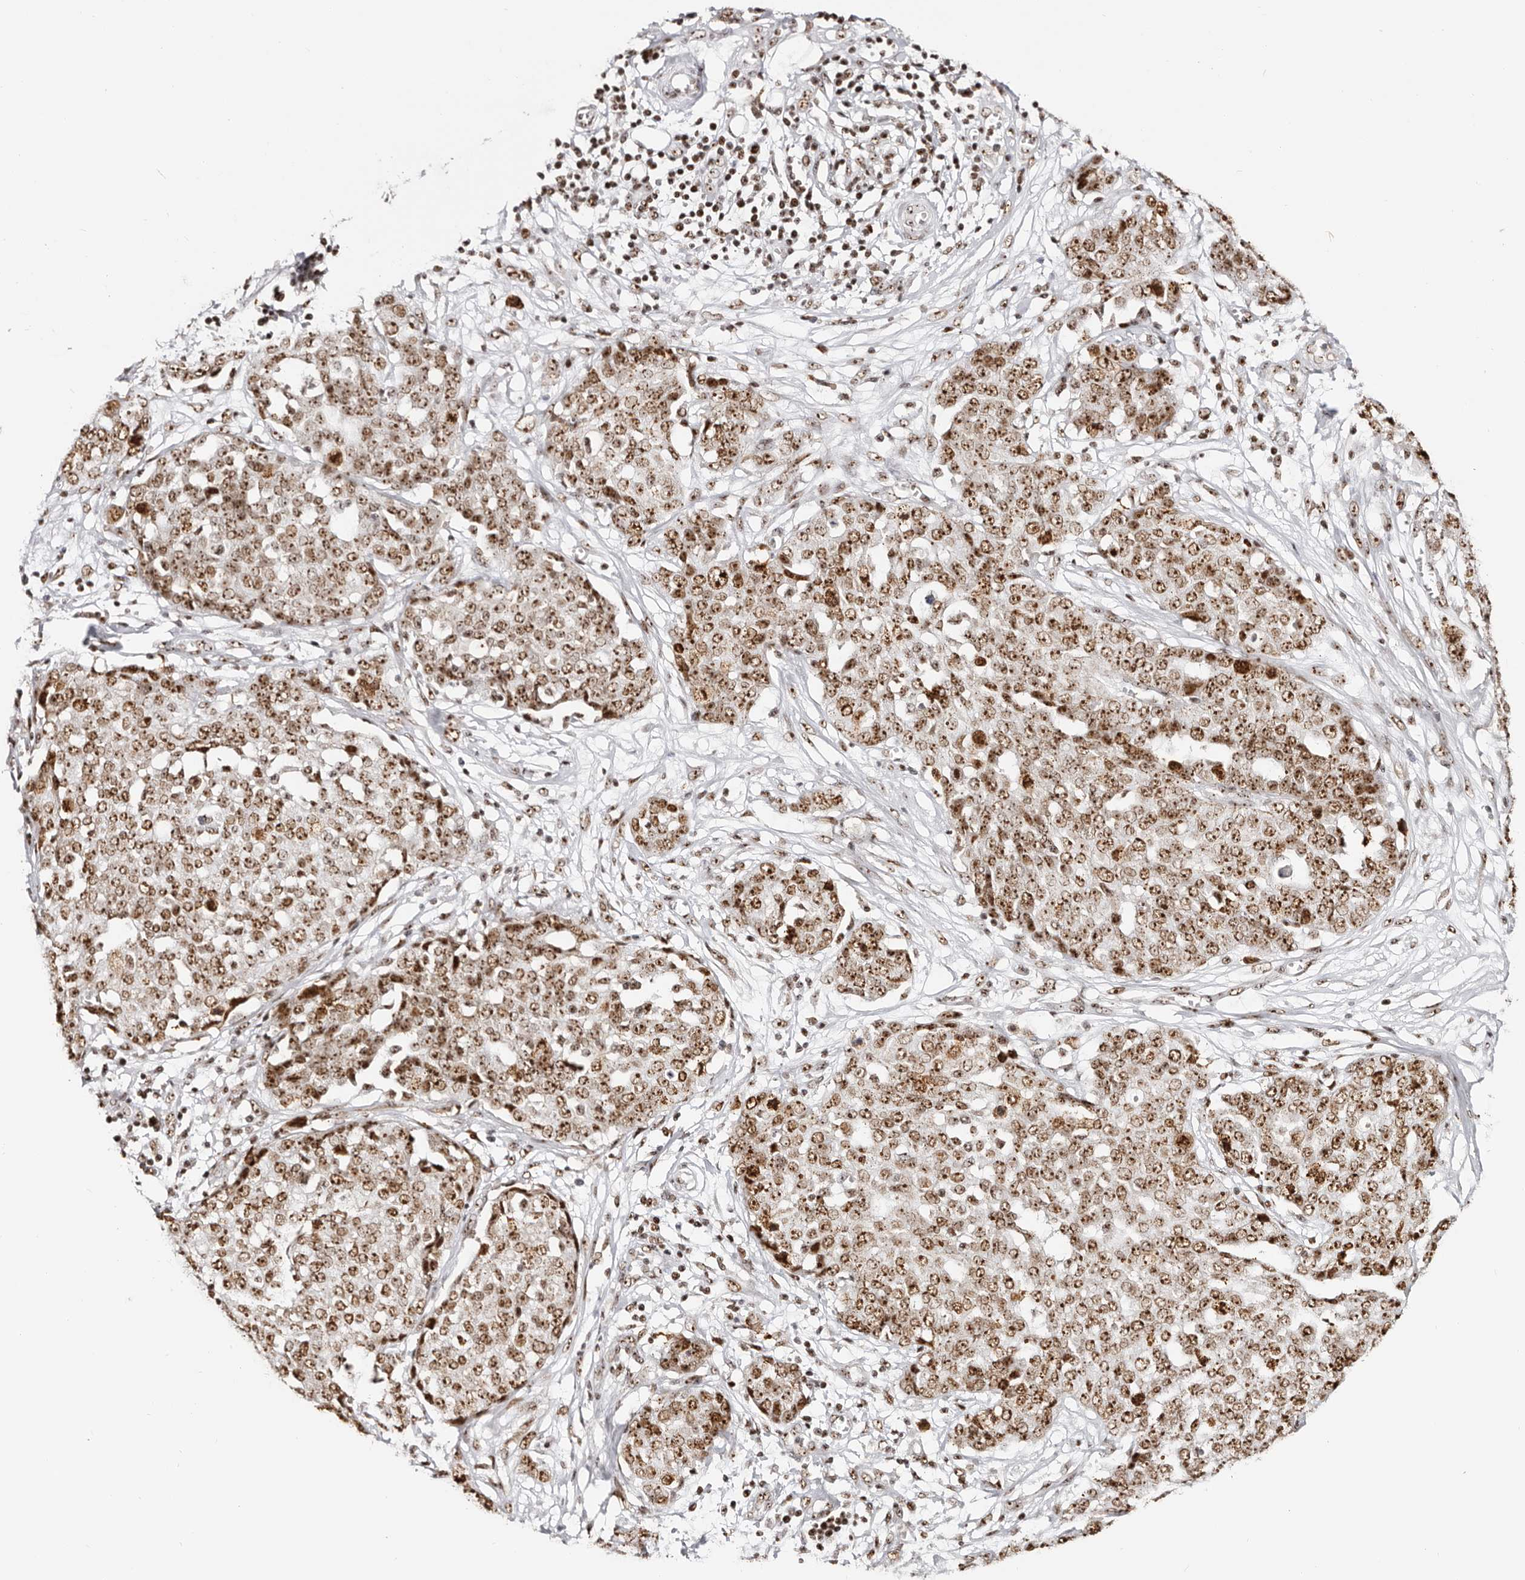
{"staining": {"intensity": "strong", "quantity": ">75%", "location": "nuclear"}, "tissue": "ovarian cancer", "cell_type": "Tumor cells", "image_type": "cancer", "snomed": [{"axis": "morphology", "description": "Cystadenocarcinoma, serous, NOS"}, {"axis": "topography", "description": "Soft tissue"}, {"axis": "topography", "description": "Ovary"}], "caption": "Immunohistochemical staining of human ovarian cancer demonstrates strong nuclear protein positivity in about >75% of tumor cells.", "gene": "IQGAP3", "patient": {"sex": "female", "age": 57}}